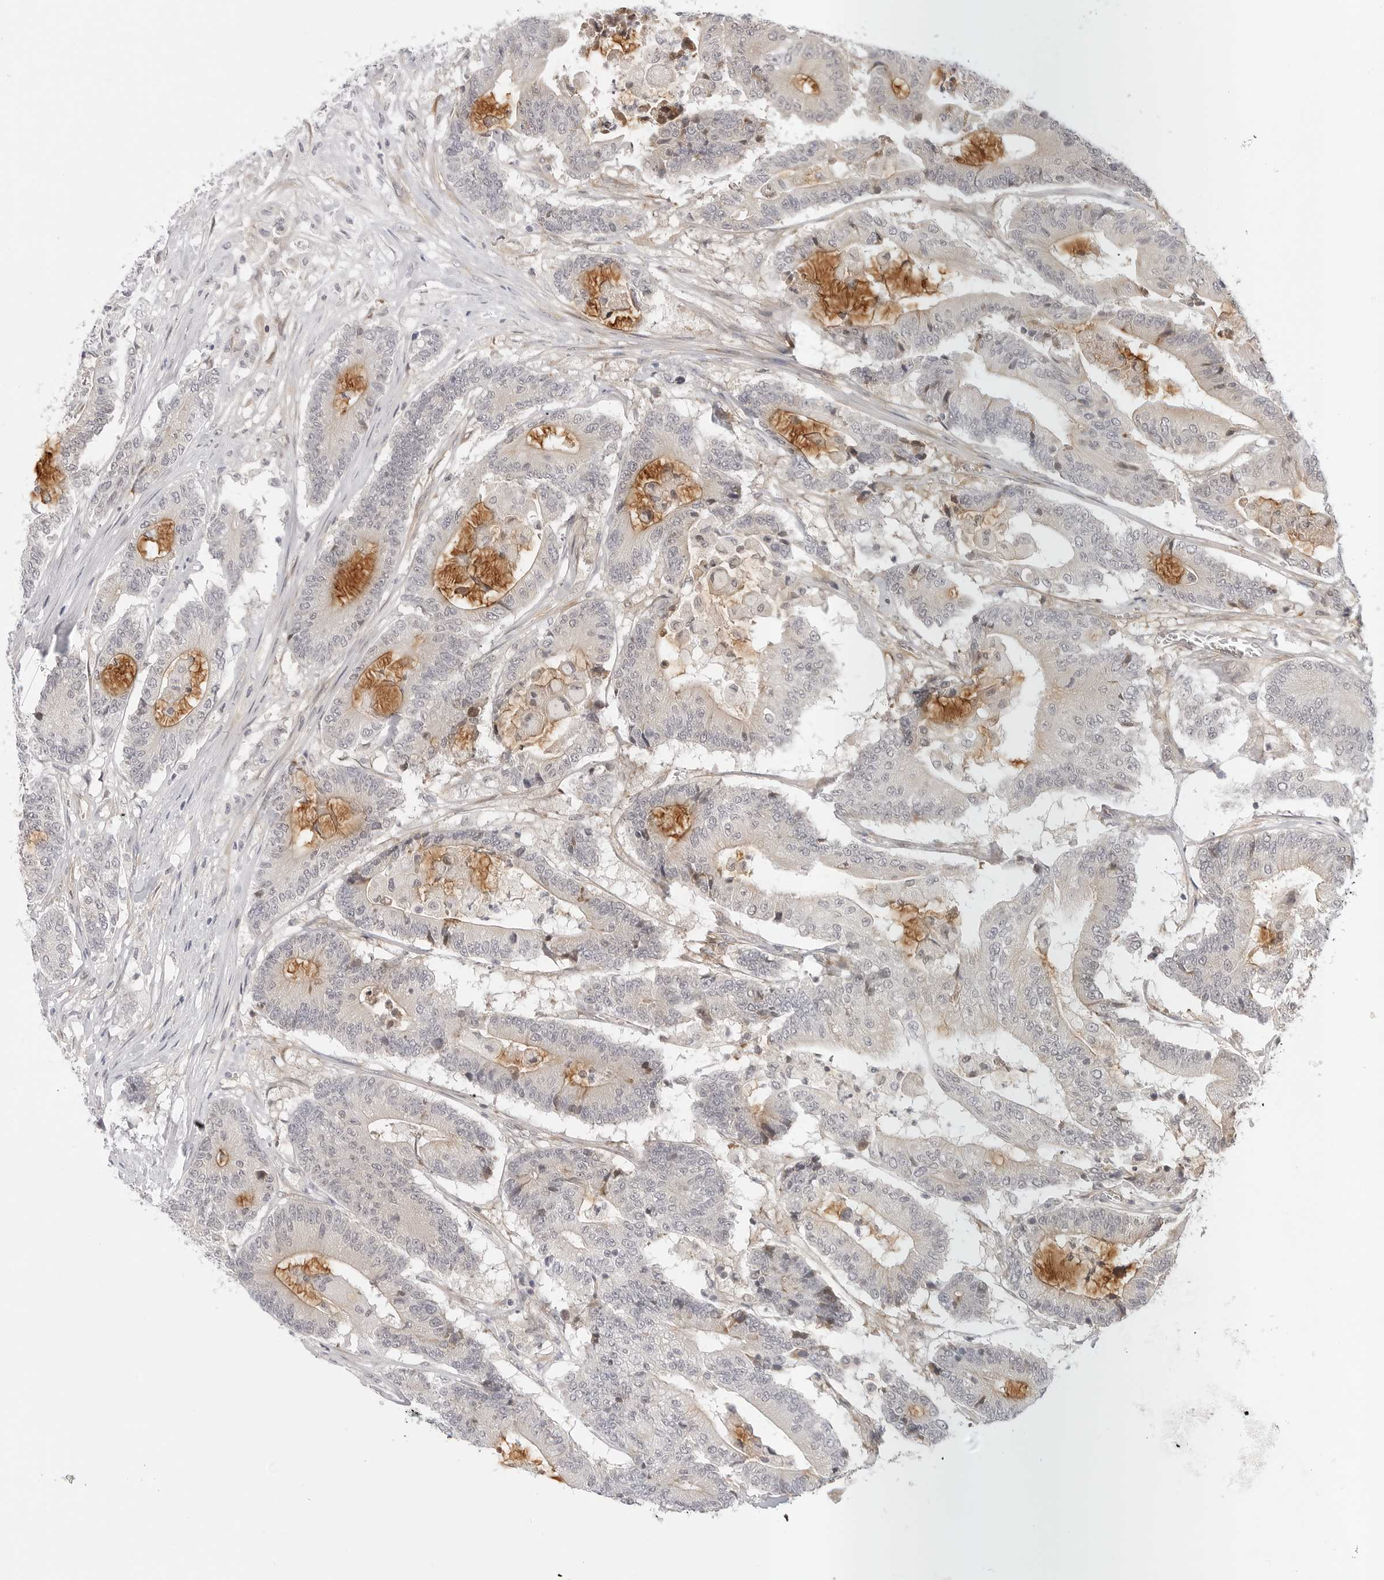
{"staining": {"intensity": "weak", "quantity": "<25%", "location": "cytoplasmic/membranous"}, "tissue": "colorectal cancer", "cell_type": "Tumor cells", "image_type": "cancer", "snomed": [{"axis": "morphology", "description": "Adenocarcinoma, NOS"}, {"axis": "topography", "description": "Colon"}], "caption": "Tumor cells are negative for protein expression in human colorectal cancer.", "gene": "TCP1", "patient": {"sex": "female", "age": 84}}